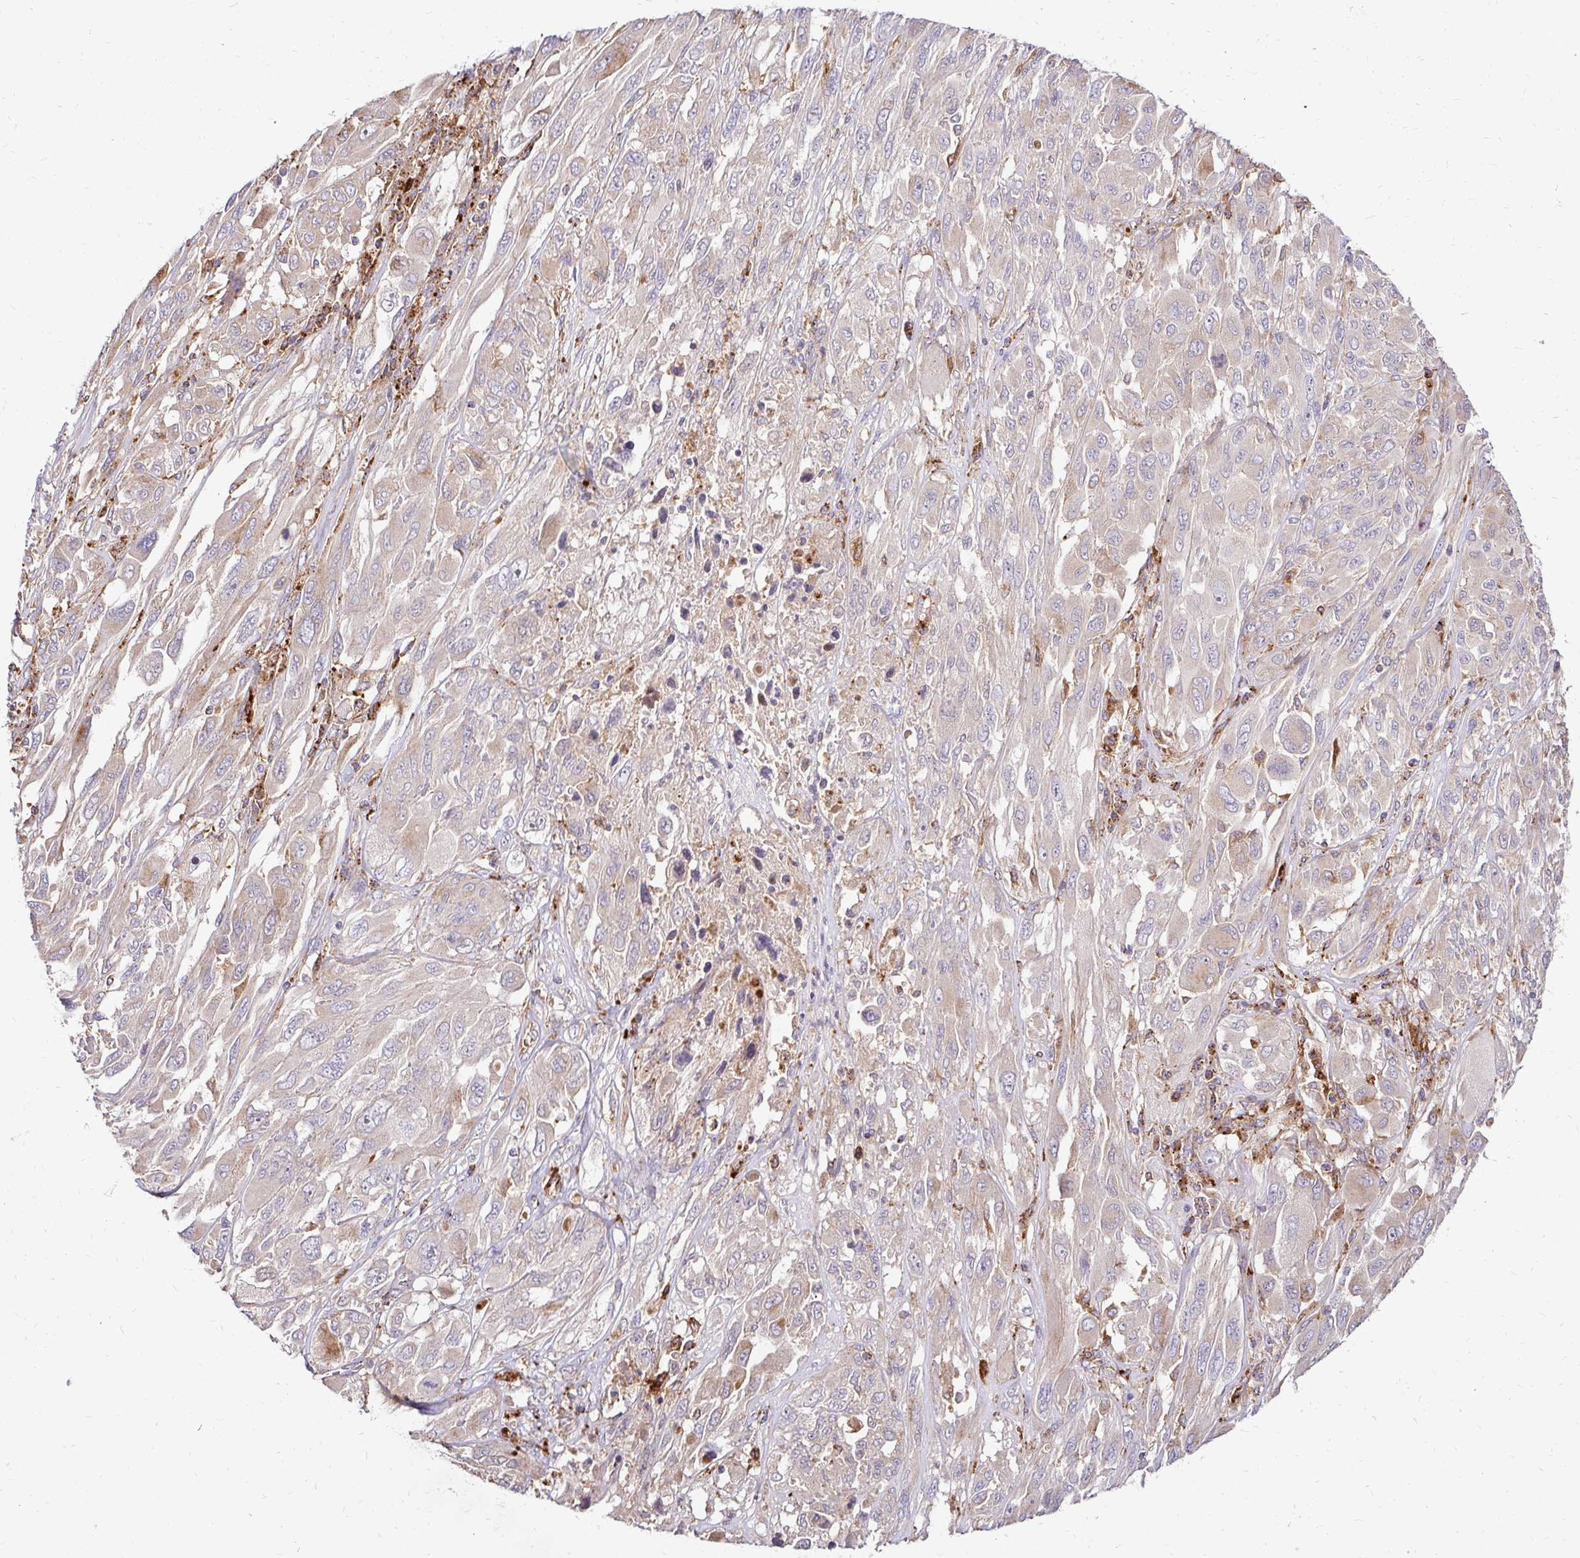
{"staining": {"intensity": "weak", "quantity": "<25%", "location": "cytoplasmic/membranous"}, "tissue": "melanoma", "cell_type": "Tumor cells", "image_type": "cancer", "snomed": [{"axis": "morphology", "description": "Malignant melanoma, NOS"}, {"axis": "topography", "description": "Skin"}], "caption": "Tumor cells are negative for protein expression in human malignant melanoma.", "gene": "IDUA", "patient": {"sex": "female", "age": 91}}